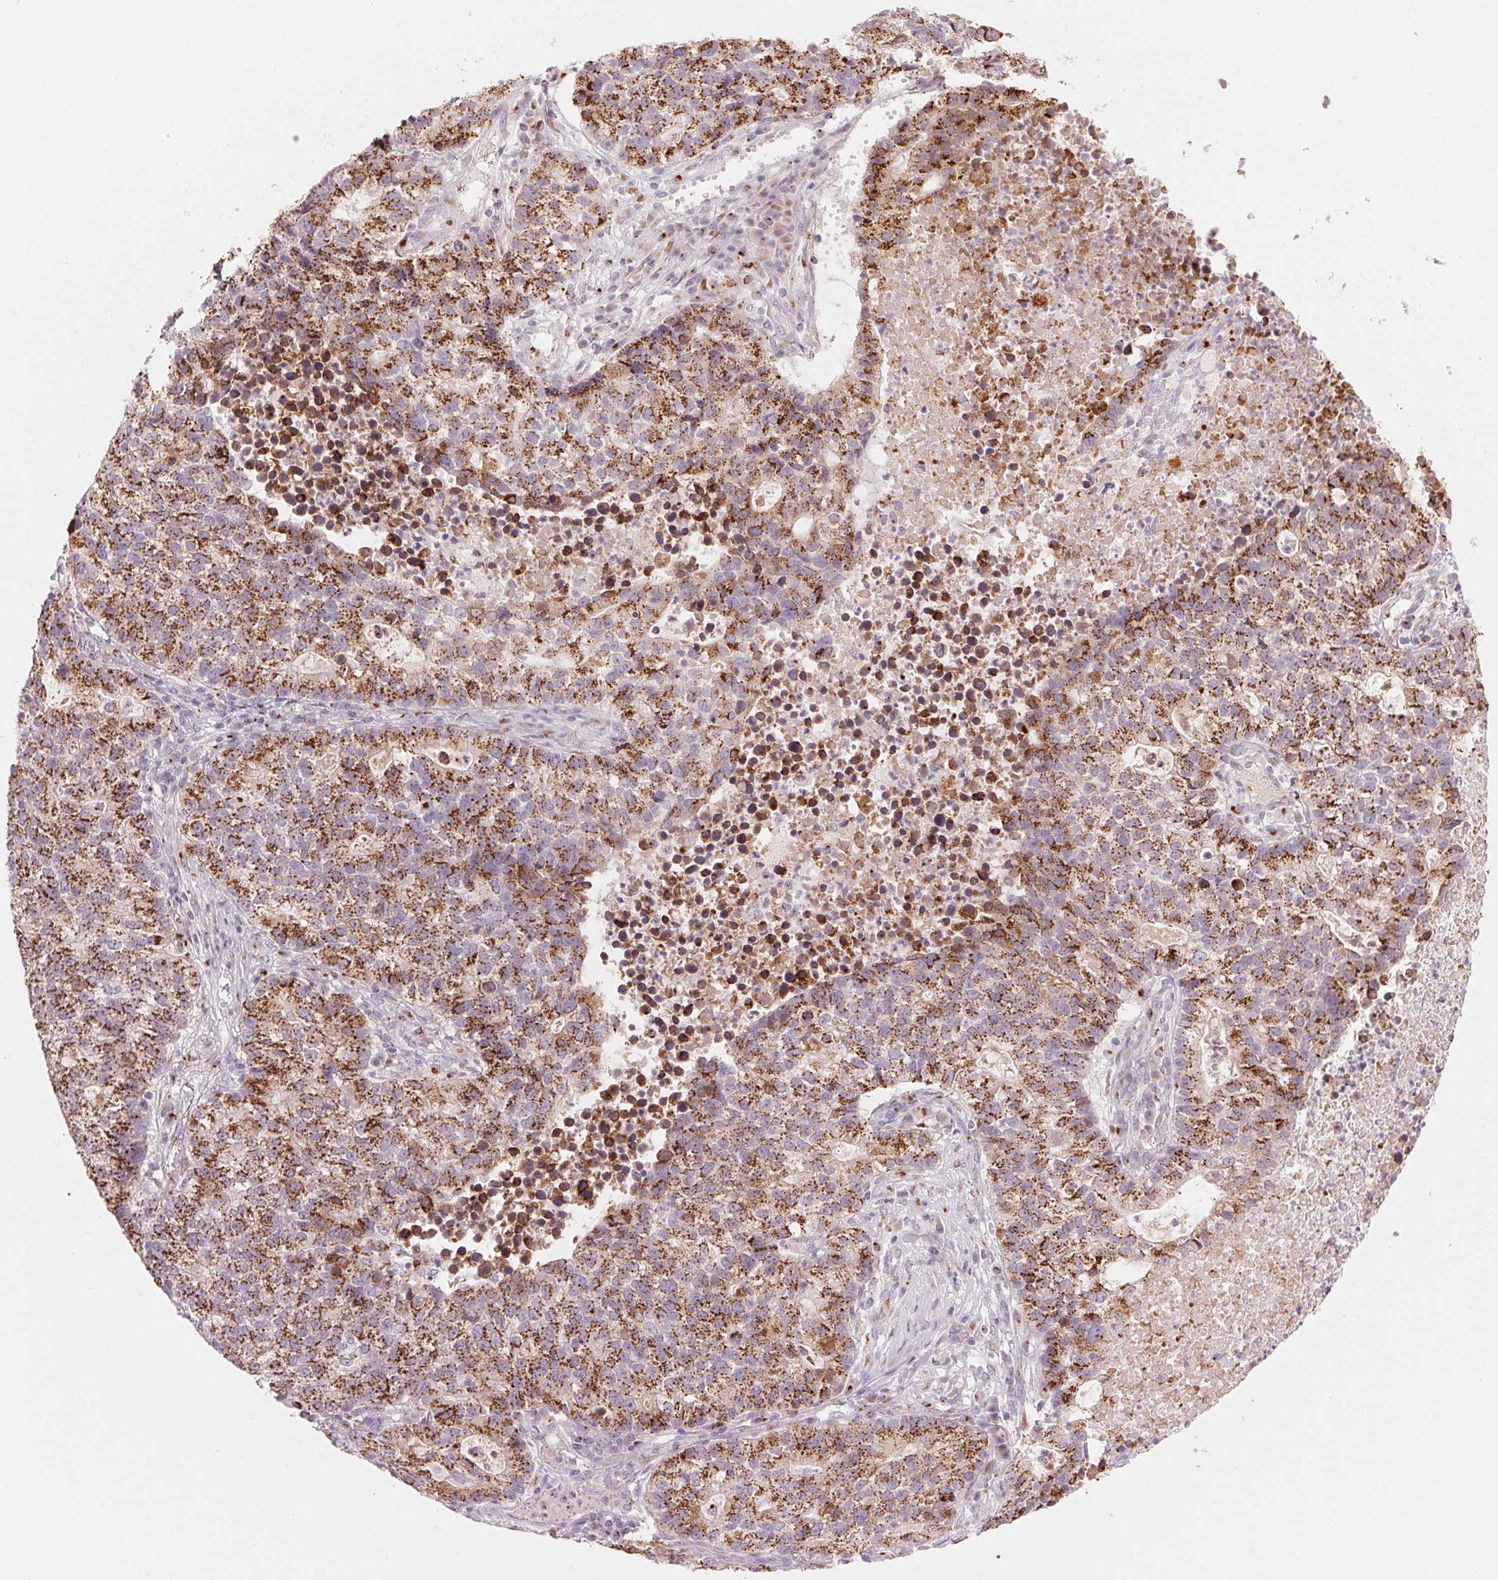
{"staining": {"intensity": "strong", "quantity": ">75%", "location": "cytoplasmic/membranous"}, "tissue": "lung cancer", "cell_type": "Tumor cells", "image_type": "cancer", "snomed": [{"axis": "morphology", "description": "Adenocarcinoma, NOS"}, {"axis": "topography", "description": "Lung"}], "caption": "Immunohistochemical staining of human lung adenocarcinoma shows strong cytoplasmic/membranous protein staining in approximately >75% of tumor cells. The staining is performed using DAB brown chromogen to label protein expression. The nuclei are counter-stained blue using hematoxylin.", "gene": "GALNT7", "patient": {"sex": "male", "age": 57}}